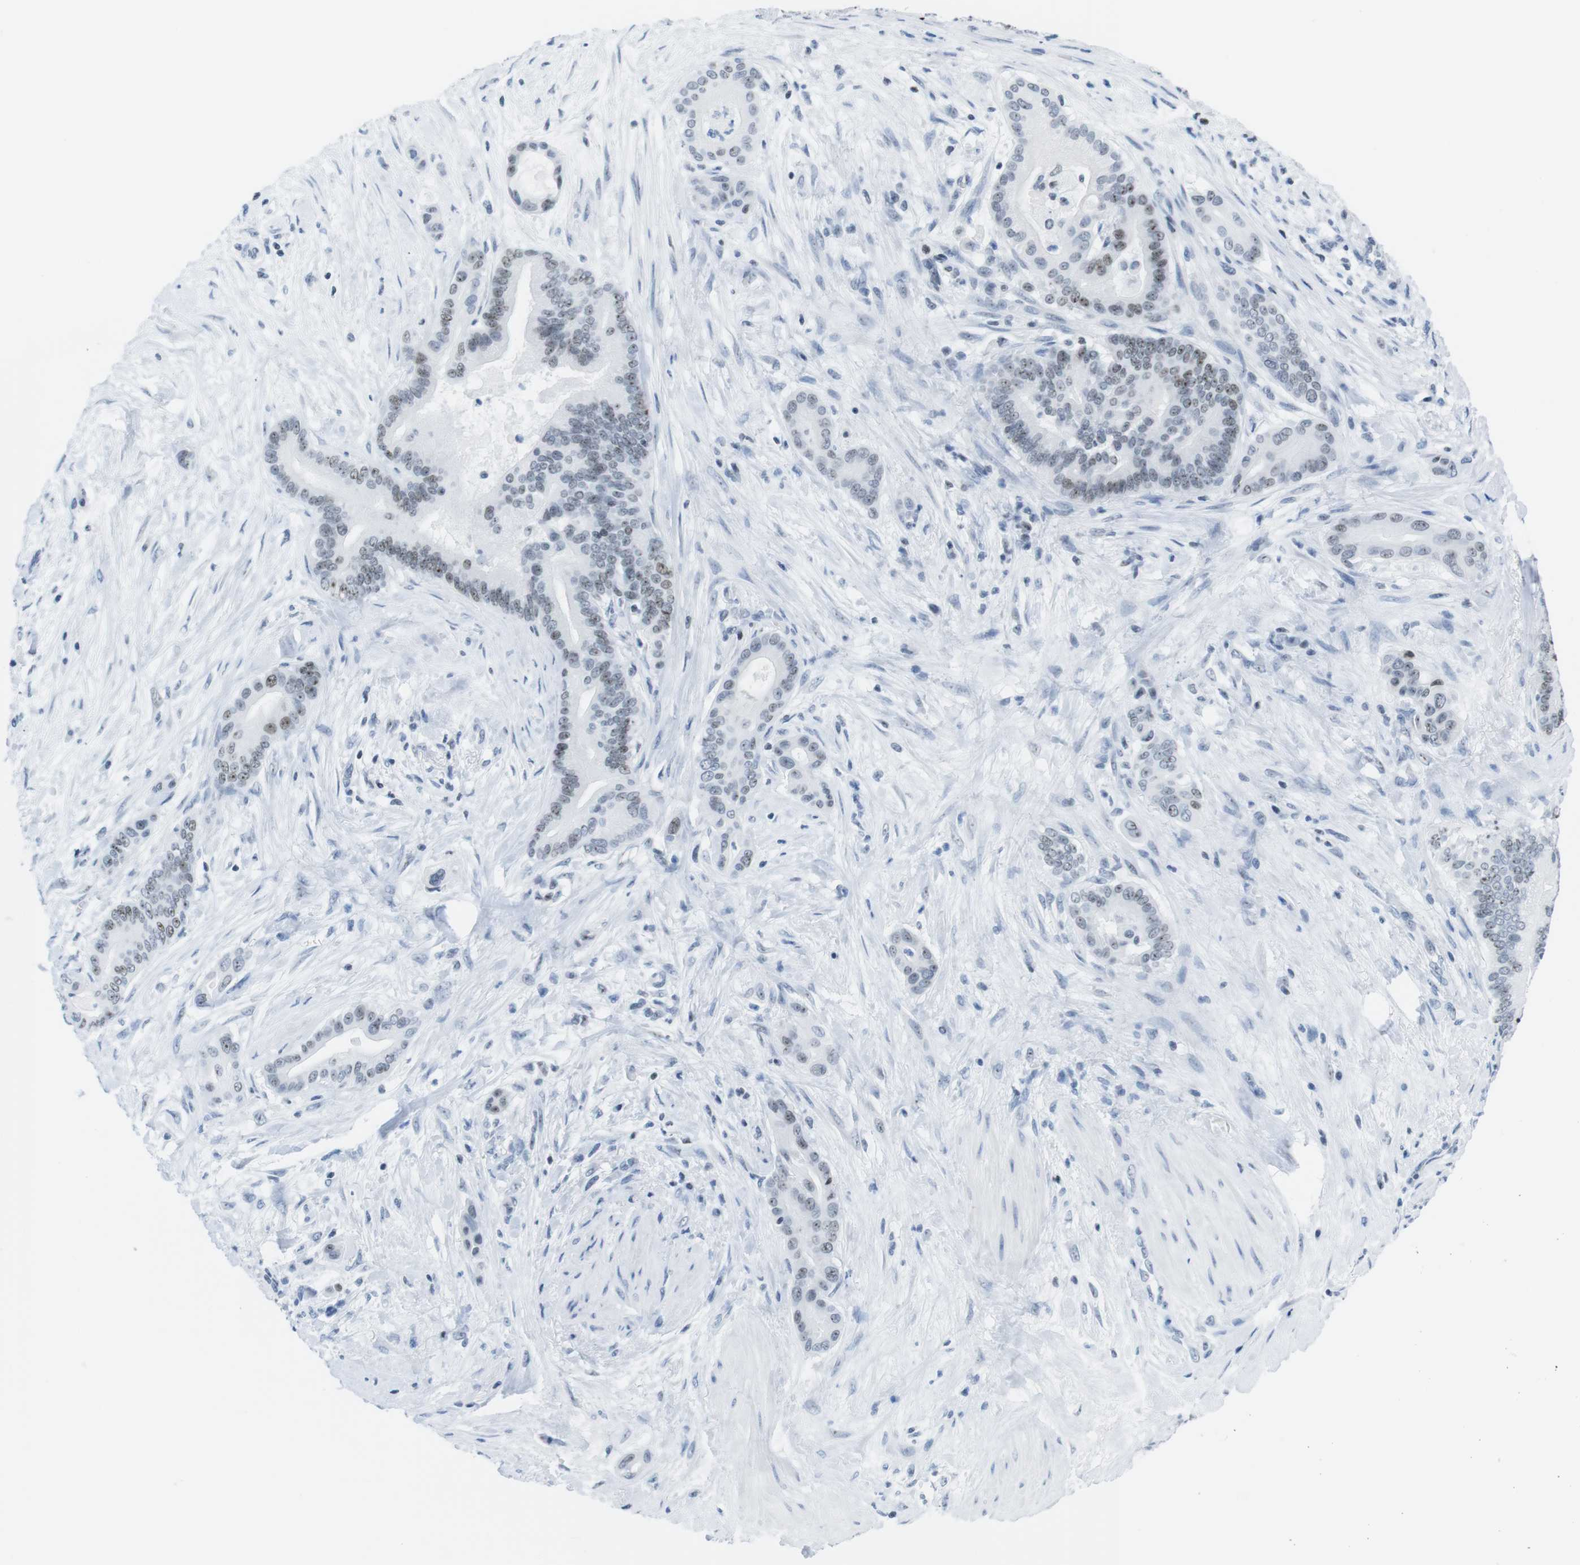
{"staining": {"intensity": "moderate", "quantity": "25%-75%", "location": "nuclear"}, "tissue": "pancreatic cancer", "cell_type": "Tumor cells", "image_type": "cancer", "snomed": [{"axis": "morphology", "description": "Normal tissue, NOS"}, {"axis": "morphology", "description": "Adenocarcinoma, NOS"}, {"axis": "topography", "description": "Pancreas"}], "caption": "Moderate nuclear positivity is identified in about 25%-75% of tumor cells in pancreatic adenocarcinoma. (IHC, brightfield microscopy, high magnification).", "gene": "NIFK", "patient": {"sex": "male", "age": 63}}